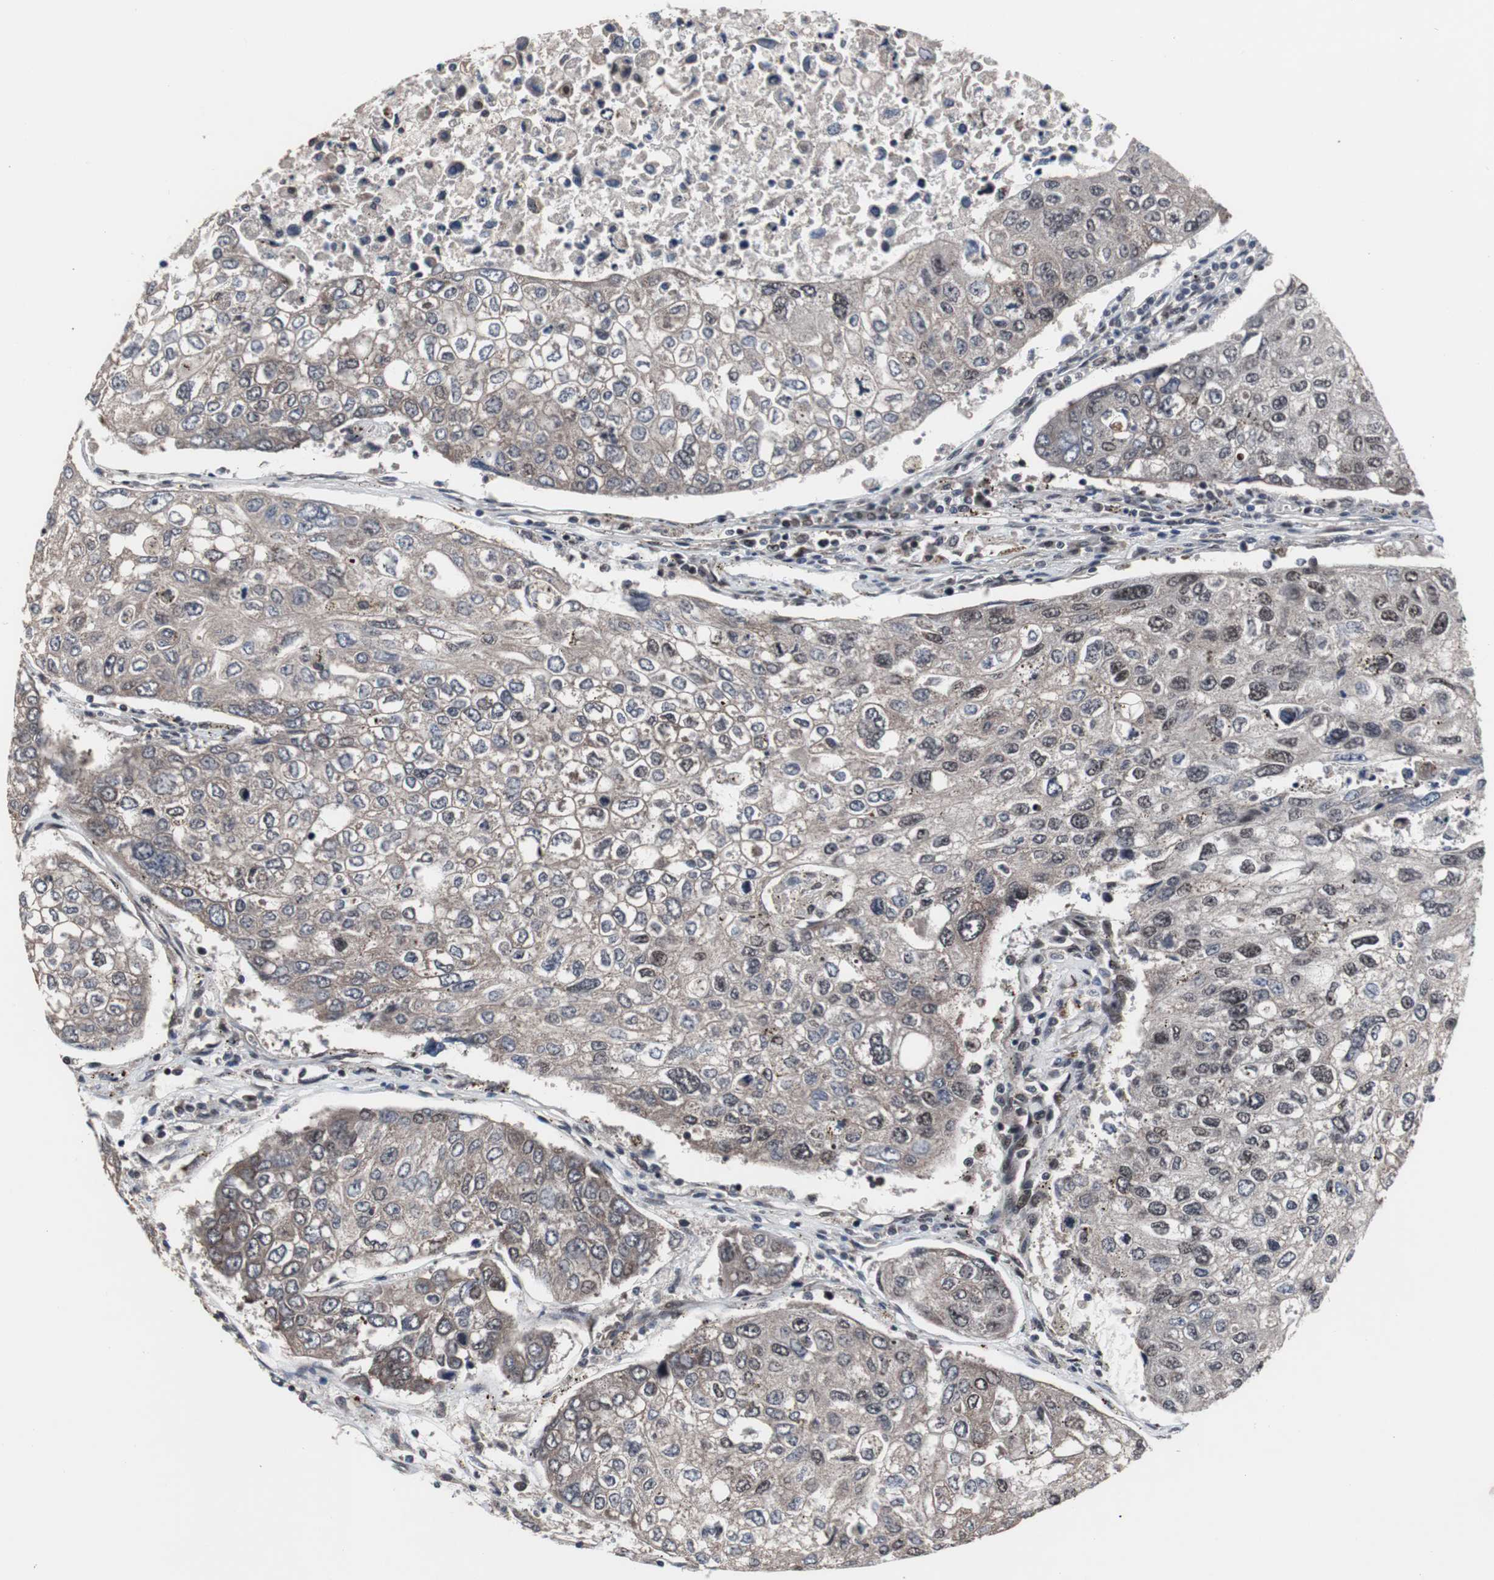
{"staining": {"intensity": "moderate", "quantity": "25%-75%", "location": "cytoplasmic/membranous,nuclear"}, "tissue": "urothelial cancer", "cell_type": "Tumor cells", "image_type": "cancer", "snomed": [{"axis": "morphology", "description": "Urothelial carcinoma, High grade"}, {"axis": "topography", "description": "Lymph node"}, {"axis": "topography", "description": "Urinary bladder"}], "caption": "About 25%-75% of tumor cells in urothelial cancer demonstrate moderate cytoplasmic/membranous and nuclear protein expression as visualized by brown immunohistochemical staining.", "gene": "GTF2F2", "patient": {"sex": "male", "age": 51}}